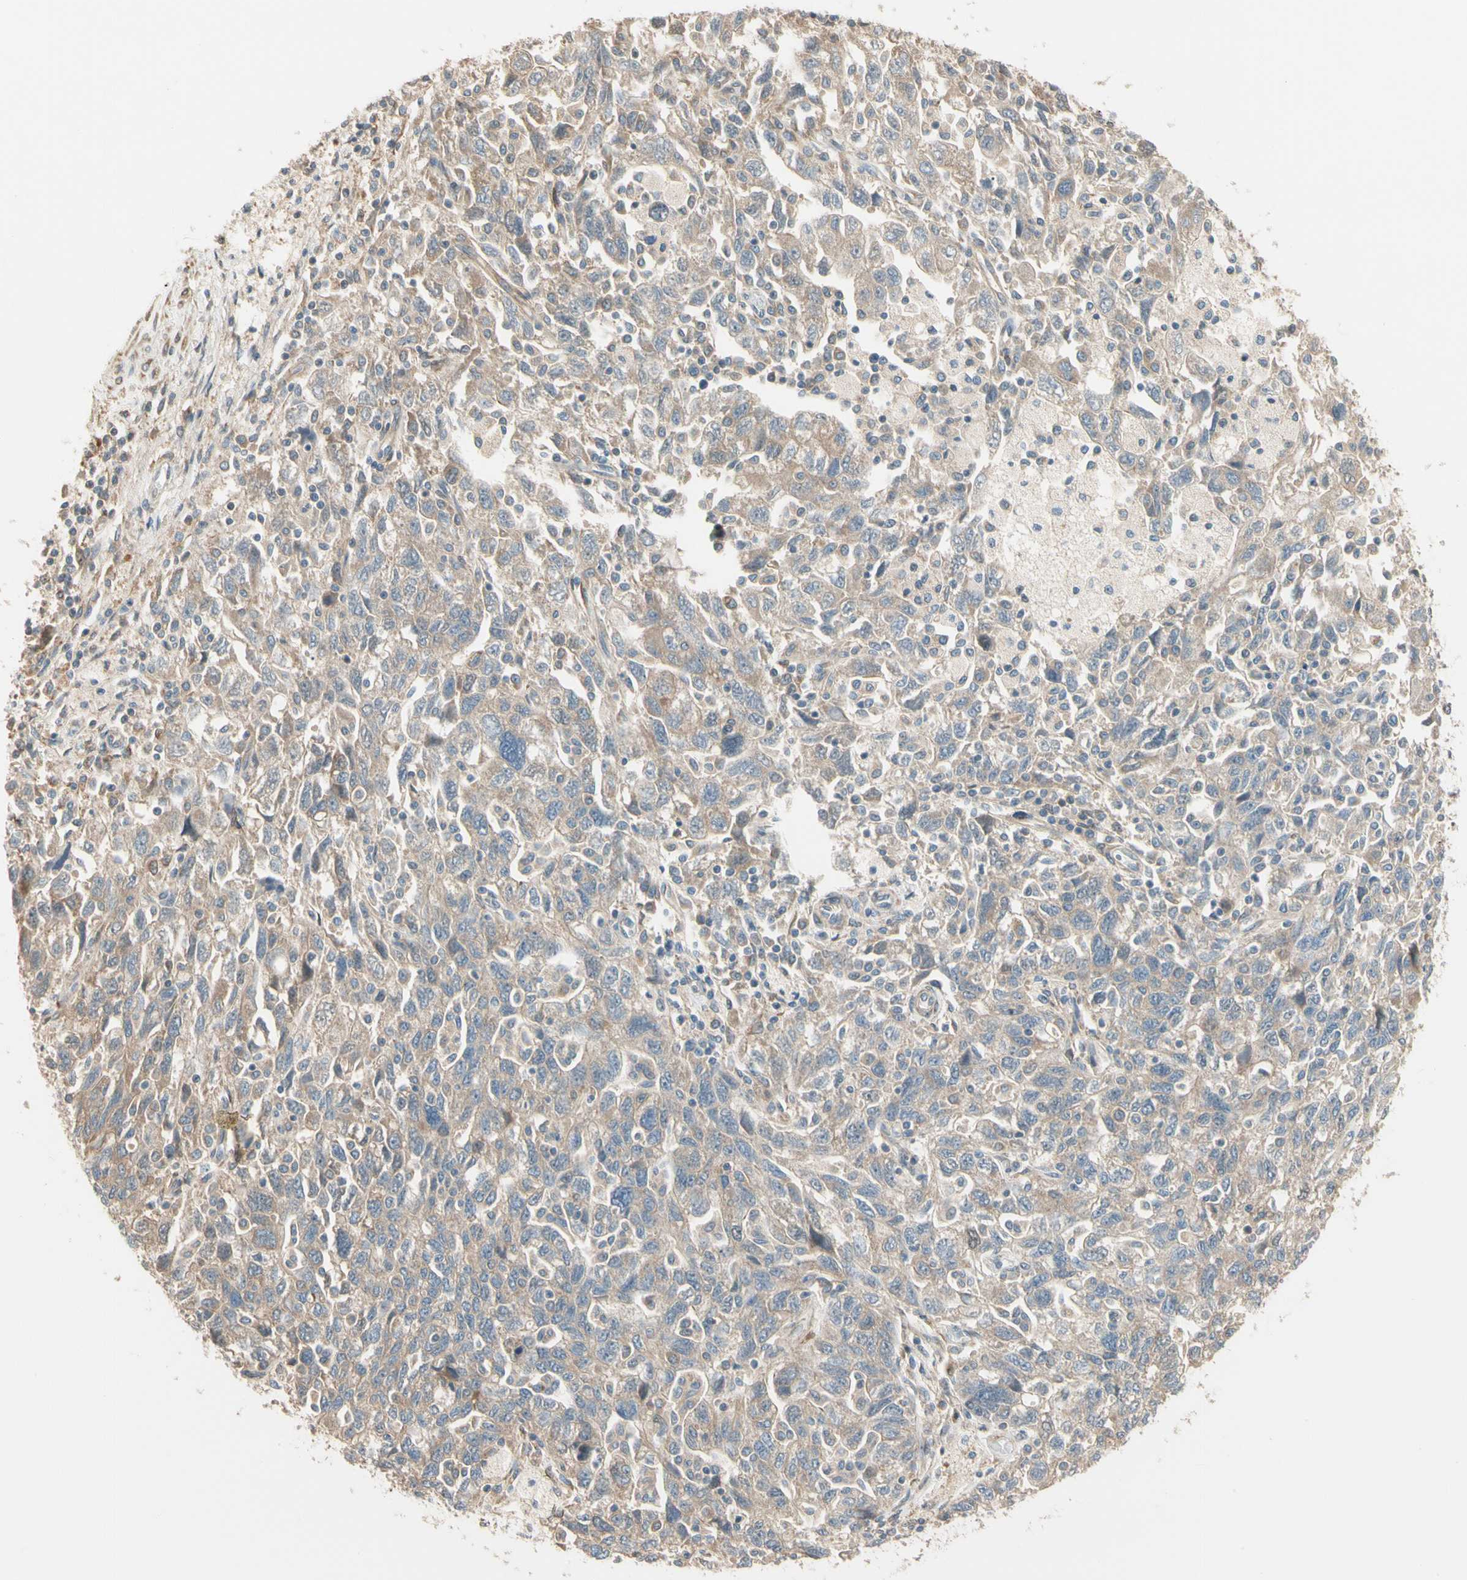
{"staining": {"intensity": "weak", "quantity": ">75%", "location": "cytoplasmic/membranous"}, "tissue": "ovarian cancer", "cell_type": "Tumor cells", "image_type": "cancer", "snomed": [{"axis": "morphology", "description": "Carcinoma, NOS"}, {"axis": "morphology", "description": "Cystadenocarcinoma, serous, NOS"}, {"axis": "topography", "description": "Ovary"}], "caption": "Protein analysis of serous cystadenocarcinoma (ovarian) tissue displays weak cytoplasmic/membranous expression in approximately >75% of tumor cells.", "gene": "IRAG1", "patient": {"sex": "female", "age": 69}}